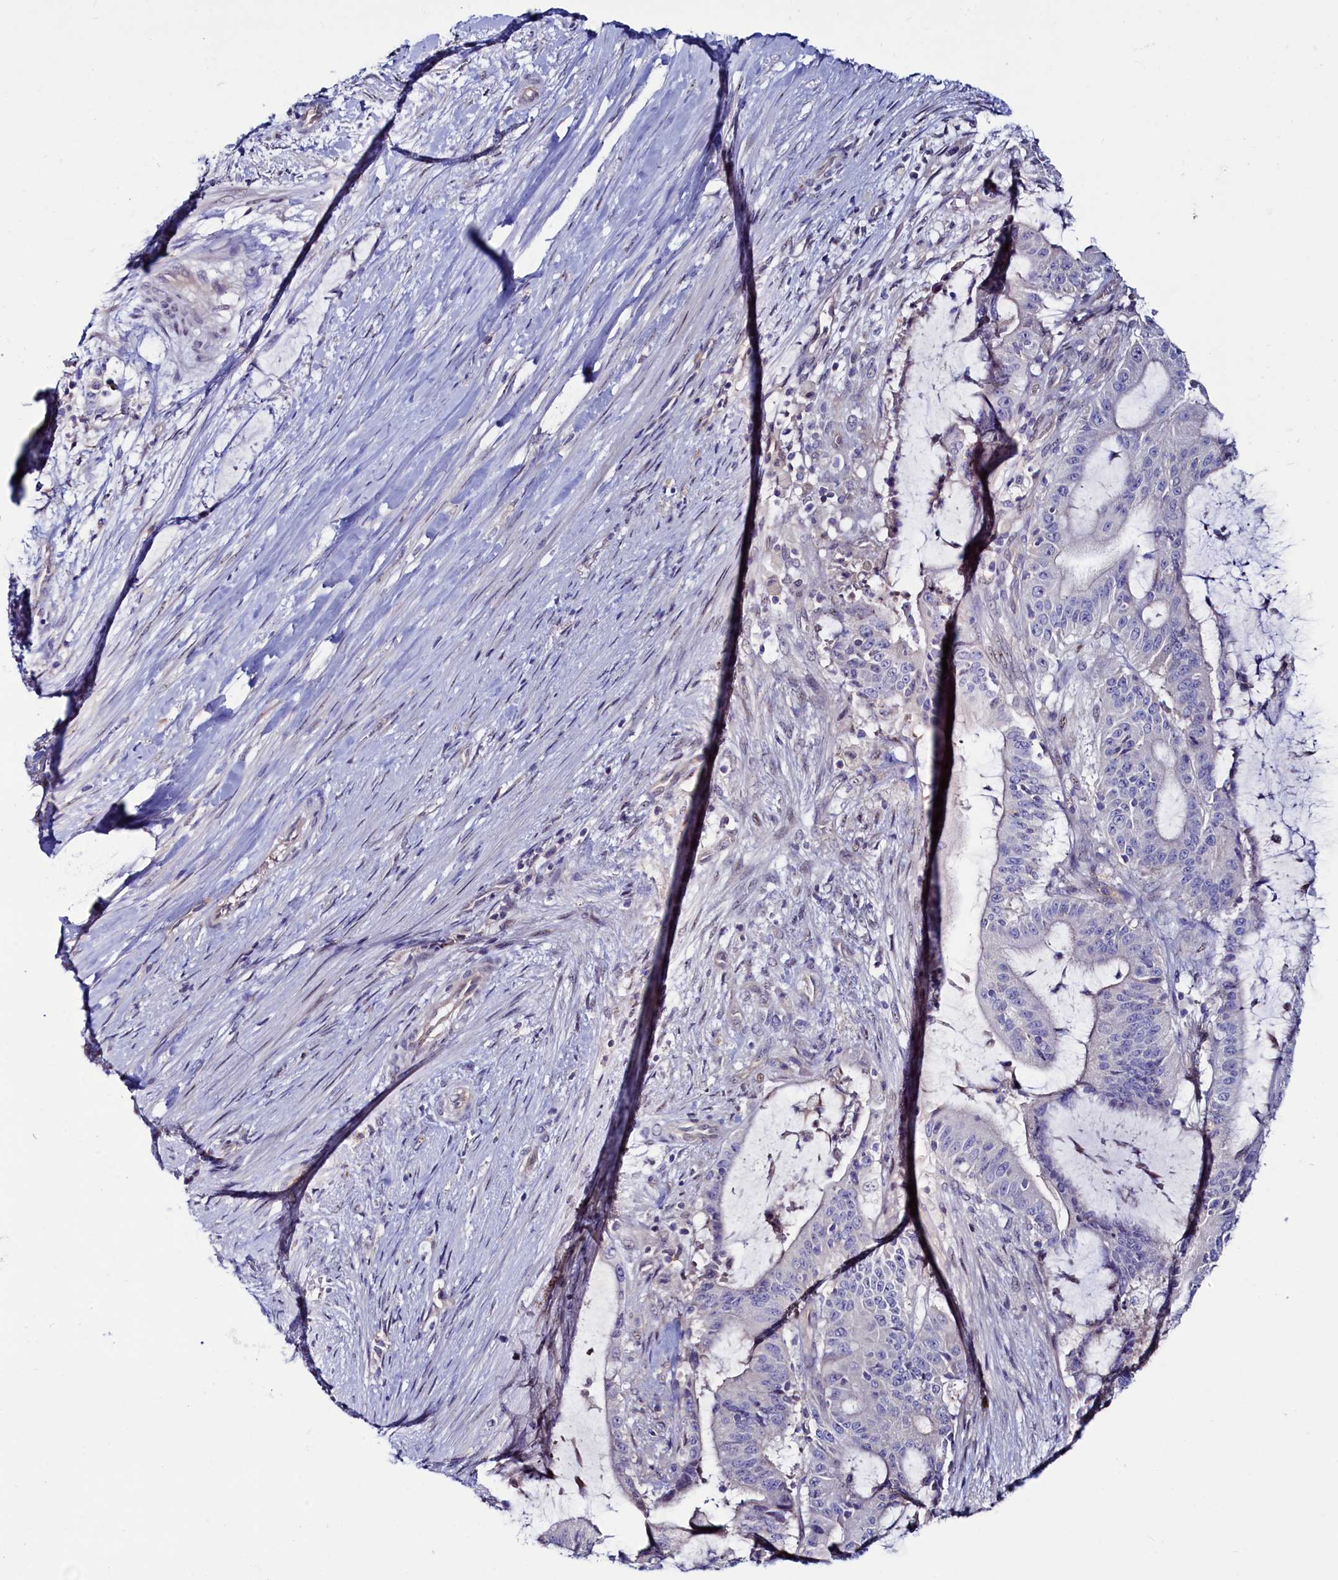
{"staining": {"intensity": "negative", "quantity": "none", "location": "none"}, "tissue": "liver cancer", "cell_type": "Tumor cells", "image_type": "cancer", "snomed": [{"axis": "morphology", "description": "Normal tissue, NOS"}, {"axis": "morphology", "description": "Cholangiocarcinoma"}, {"axis": "topography", "description": "Liver"}, {"axis": "topography", "description": "Peripheral nerve tissue"}], "caption": "Liver cholangiocarcinoma was stained to show a protein in brown. There is no significant staining in tumor cells. The staining was performed using DAB to visualize the protein expression in brown, while the nuclei were stained in blue with hematoxylin (Magnification: 20x).", "gene": "ASTE1", "patient": {"sex": "female", "age": 73}}